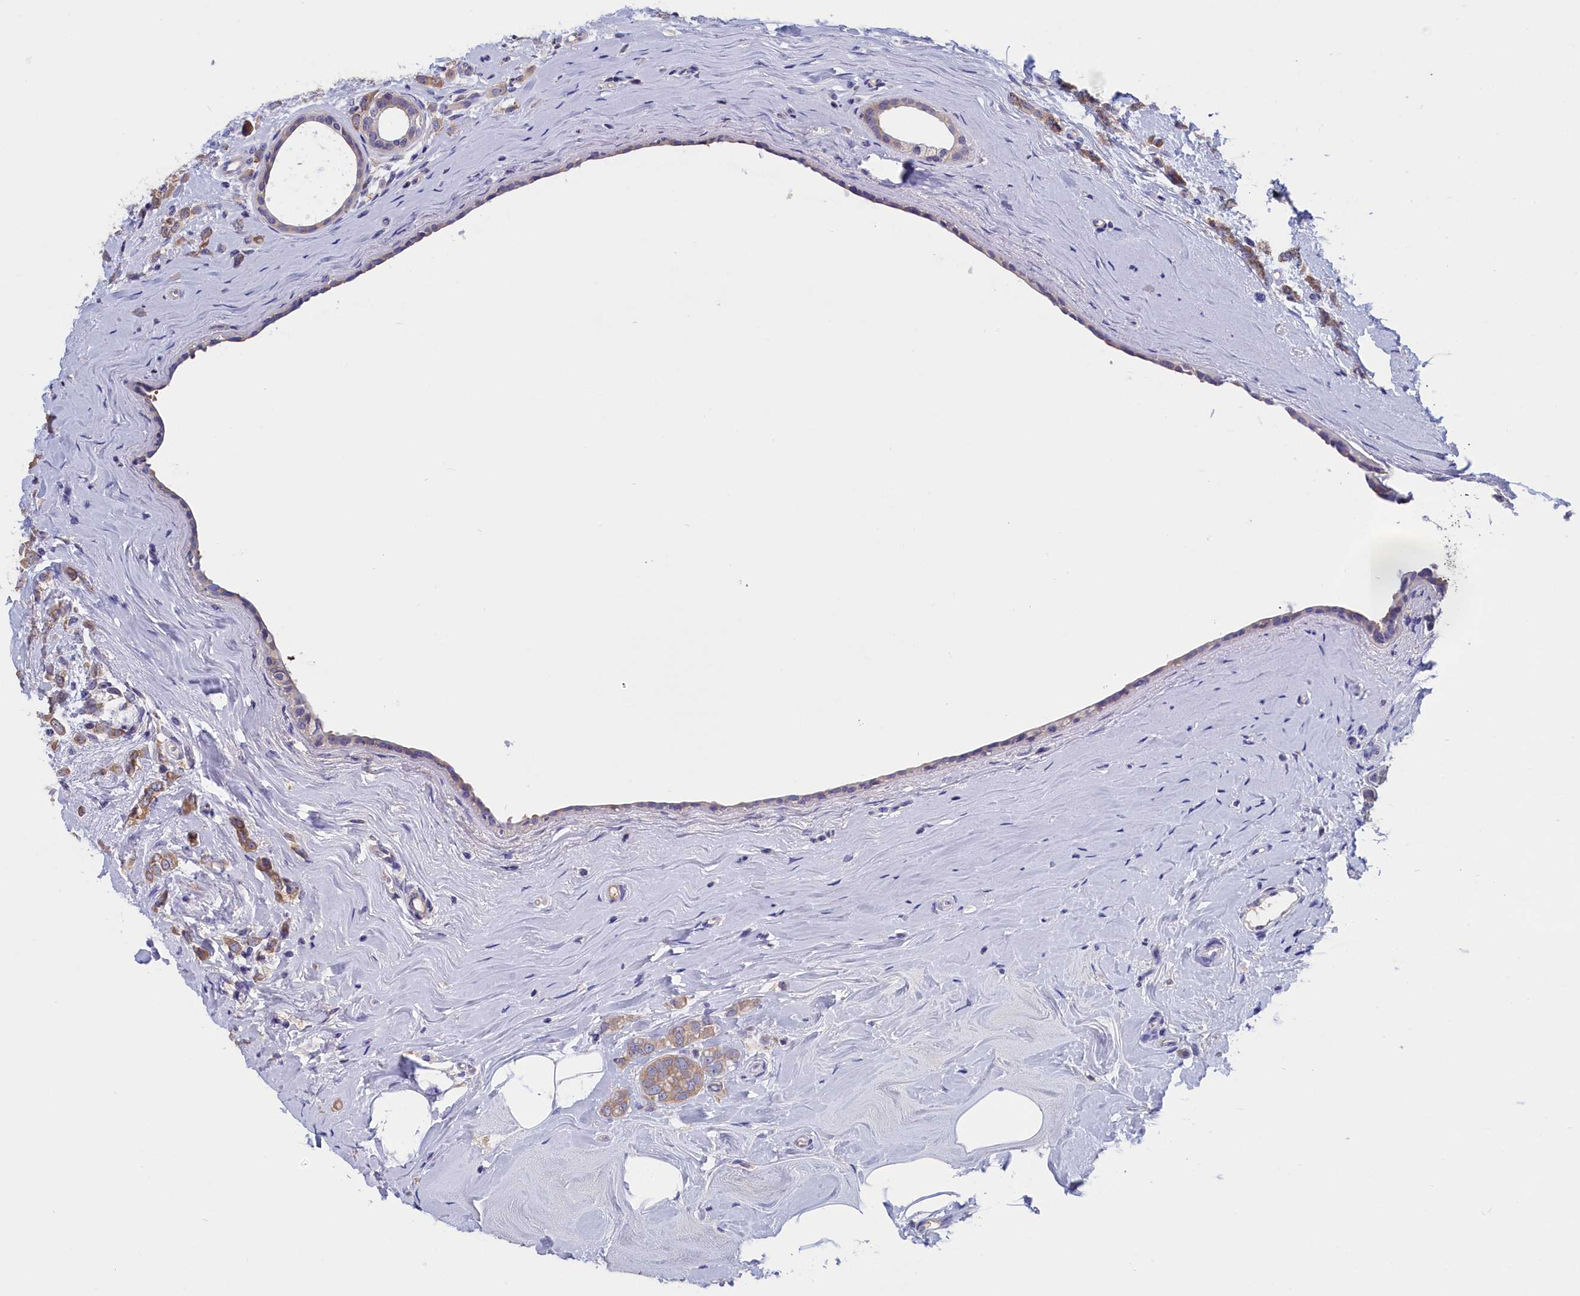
{"staining": {"intensity": "moderate", "quantity": "<25%", "location": "cytoplasmic/membranous"}, "tissue": "breast cancer", "cell_type": "Tumor cells", "image_type": "cancer", "snomed": [{"axis": "morphology", "description": "Lobular carcinoma"}, {"axis": "topography", "description": "Breast"}], "caption": "The micrograph shows immunohistochemical staining of breast lobular carcinoma. There is moderate cytoplasmic/membranous staining is appreciated in about <25% of tumor cells. (DAB = brown stain, brightfield microscopy at high magnification).", "gene": "ABCC8", "patient": {"sex": "female", "age": 47}}